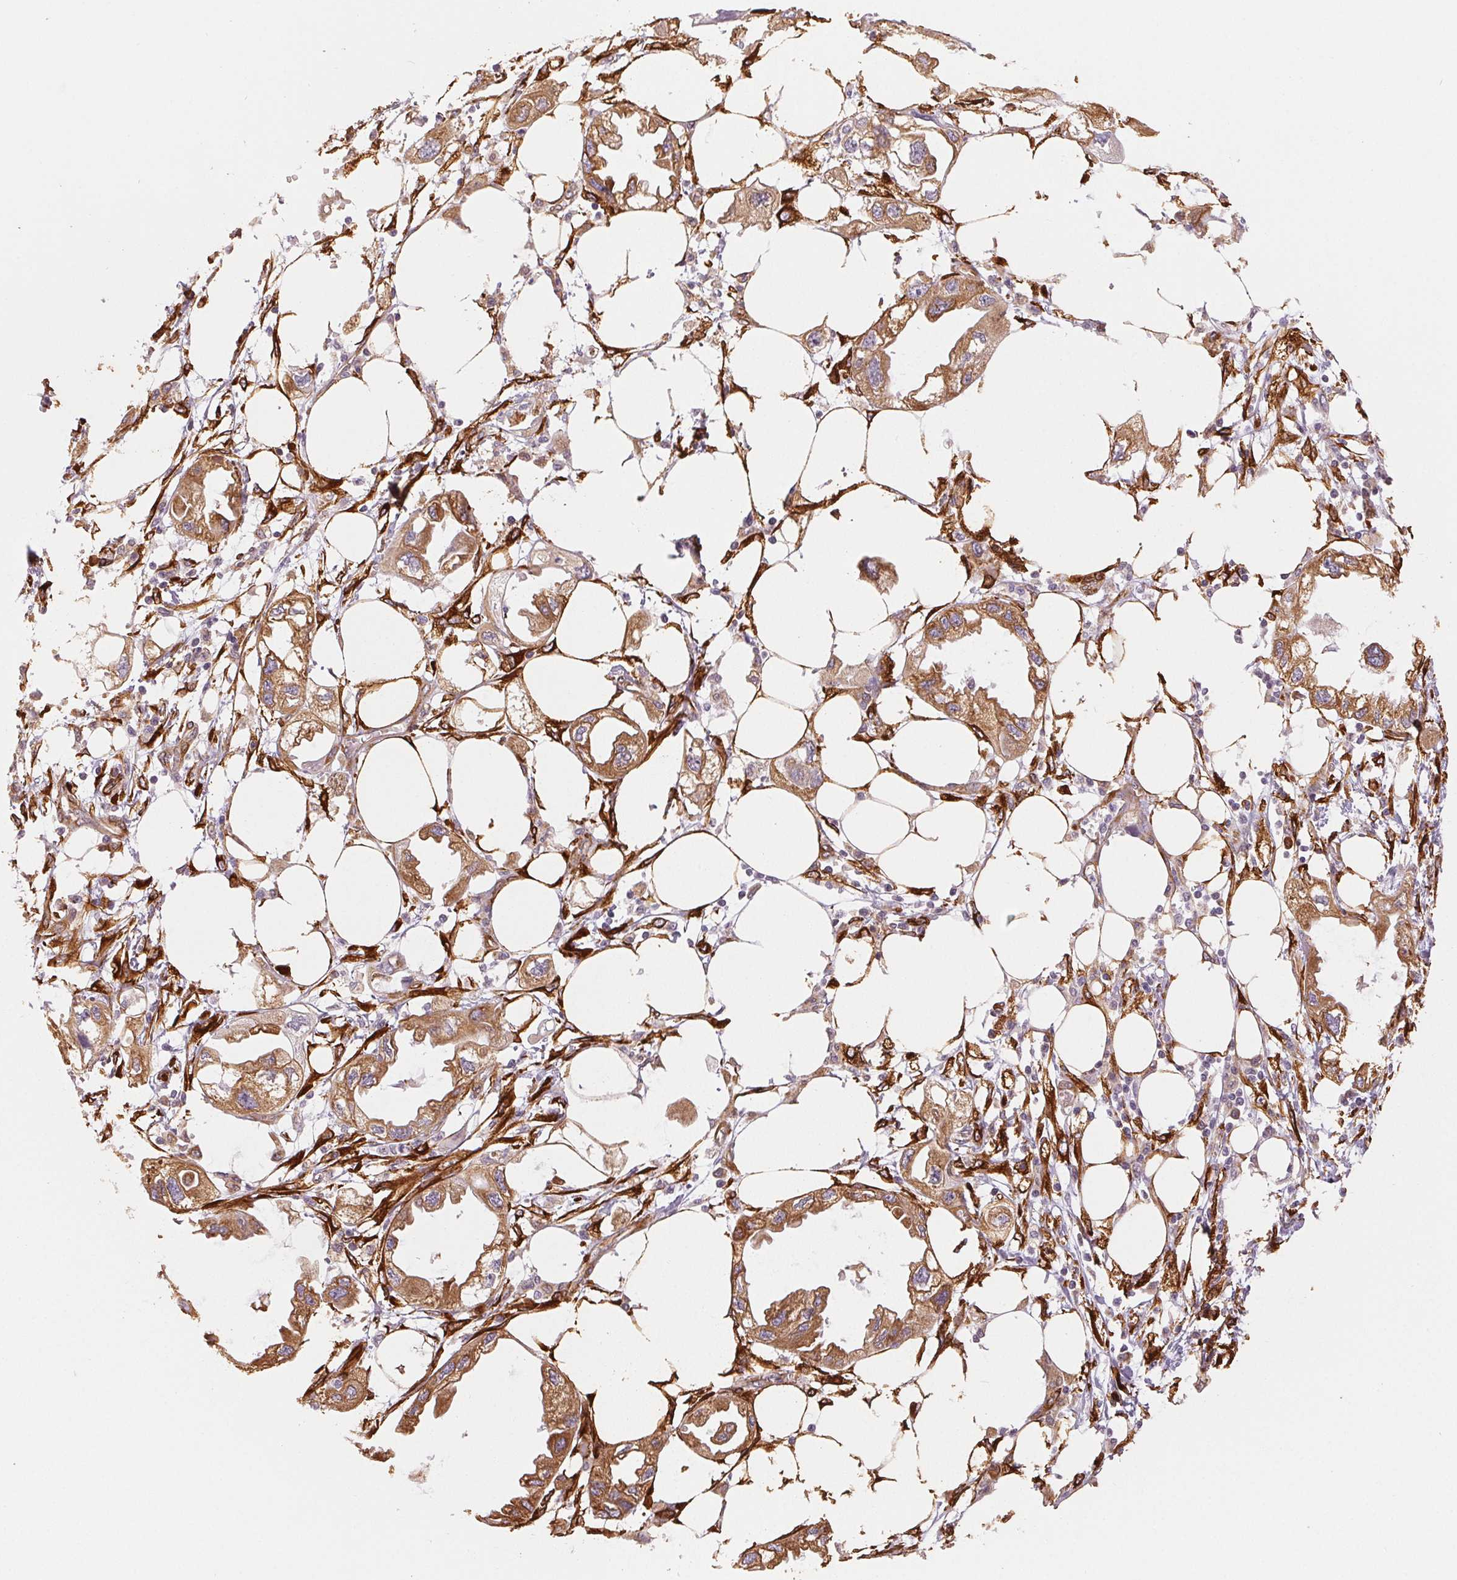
{"staining": {"intensity": "moderate", "quantity": ">75%", "location": "cytoplasmic/membranous"}, "tissue": "endometrial cancer", "cell_type": "Tumor cells", "image_type": "cancer", "snomed": [{"axis": "morphology", "description": "Adenocarcinoma, NOS"}, {"axis": "morphology", "description": "Adenocarcinoma, metastatic, NOS"}, {"axis": "topography", "description": "Adipose tissue"}, {"axis": "topography", "description": "Endometrium"}], "caption": "Endometrial cancer (metastatic adenocarcinoma) stained with a brown dye demonstrates moderate cytoplasmic/membranous positive expression in about >75% of tumor cells.", "gene": "RCN3", "patient": {"sex": "female", "age": 67}}